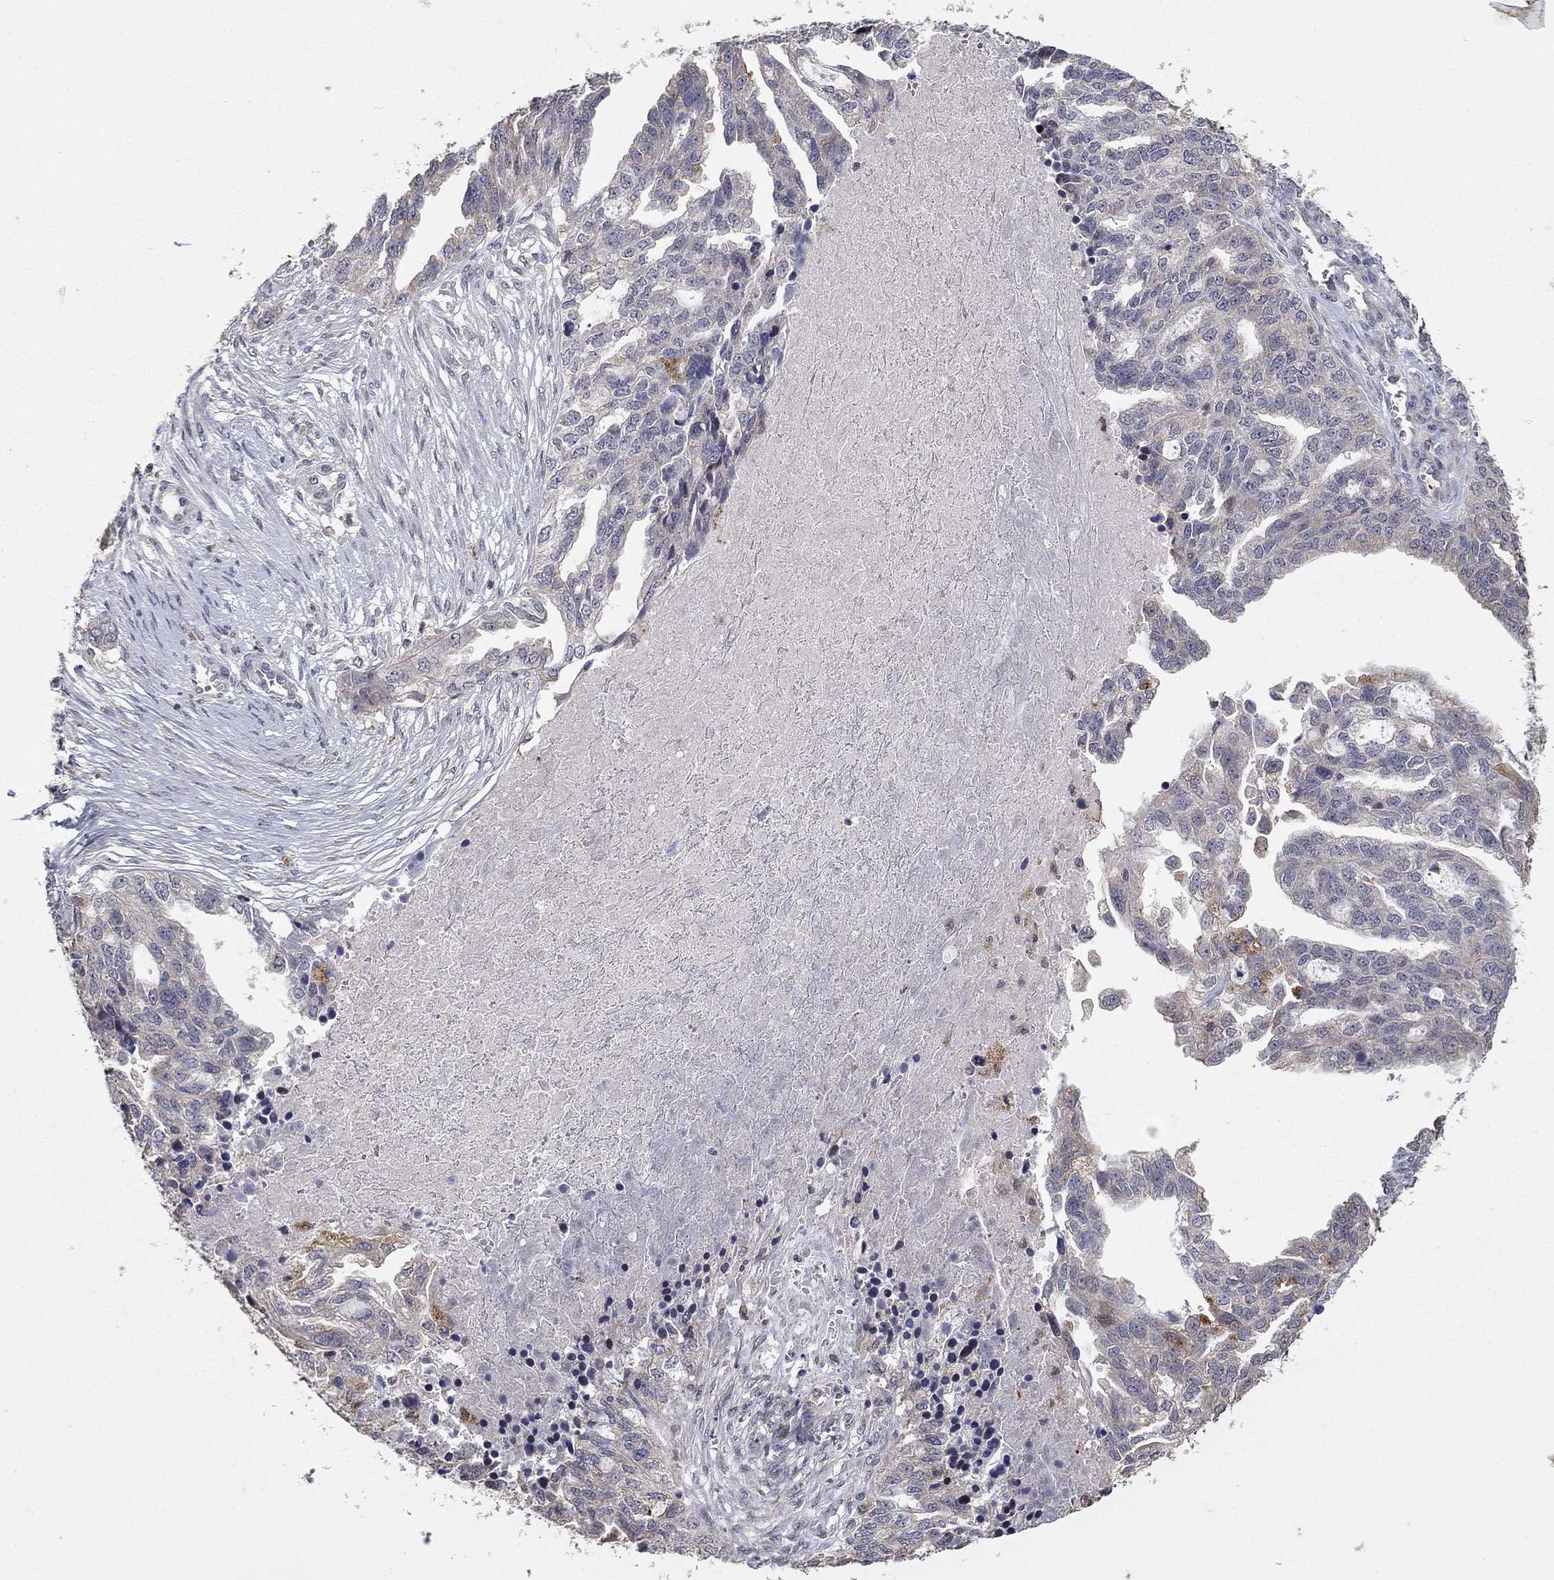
{"staining": {"intensity": "negative", "quantity": "none", "location": "none"}, "tissue": "ovarian cancer", "cell_type": "Tumor cells", "image_type": "cancer", "snomed": [{"axis": "morphology", "description": "Cystadenocarcinoma, serous, NOS"}, {"axis": "topography", "description": "Ovary"}], "caption": "DAB immunohistochemical staining of ovarian cancer (serous cystadenocarcinoma) reveals no significant staining in tumor cells. (Brightfield microscopy of DAB immunohistochemistry (IHC) at high magnification).", "gene": "LPCAT4", "patient": {"sex": "female", "age": 51}}